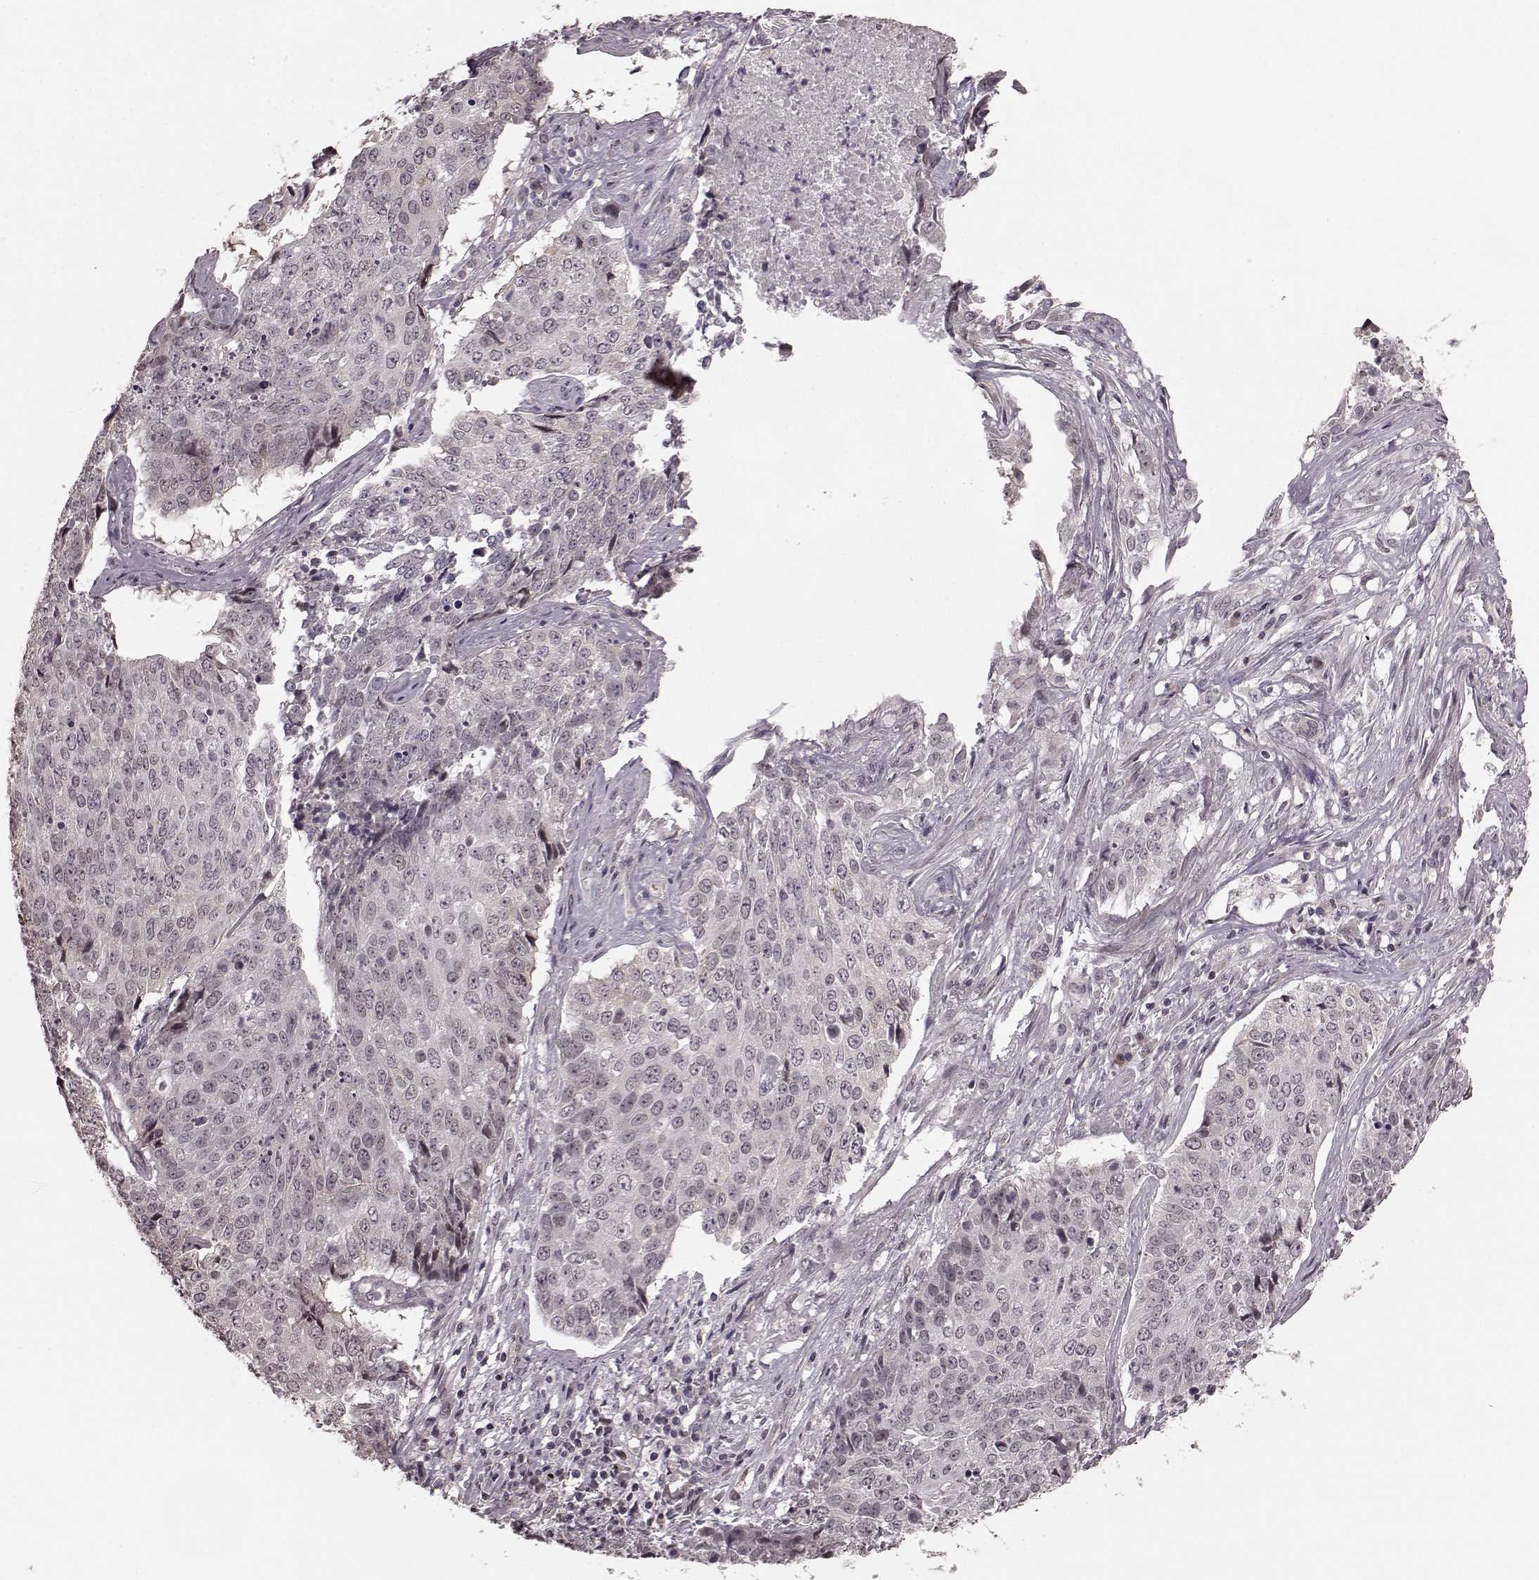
{"staining": {"intensity": "negative", "quantity": "none", "location": "none"}, "tissue": "lung cancer", "cell_type": "Tumor cells", "image_type": "cancer", "snomed": [{"axis": "morphology", "description": "Normal tissue, NOS"}, {"axis": "morphology", "description": "Squamous cell carcinoma, NOS"}, {"axis": "topography", "description": "Bronchus"}, {"axis": "topography", "description": "Lung"}], "caption": "Tumor cells show no significant staining in lung cancer.", "gene": "PLCB4", "patient": {"sex": "male", "age": 64}}